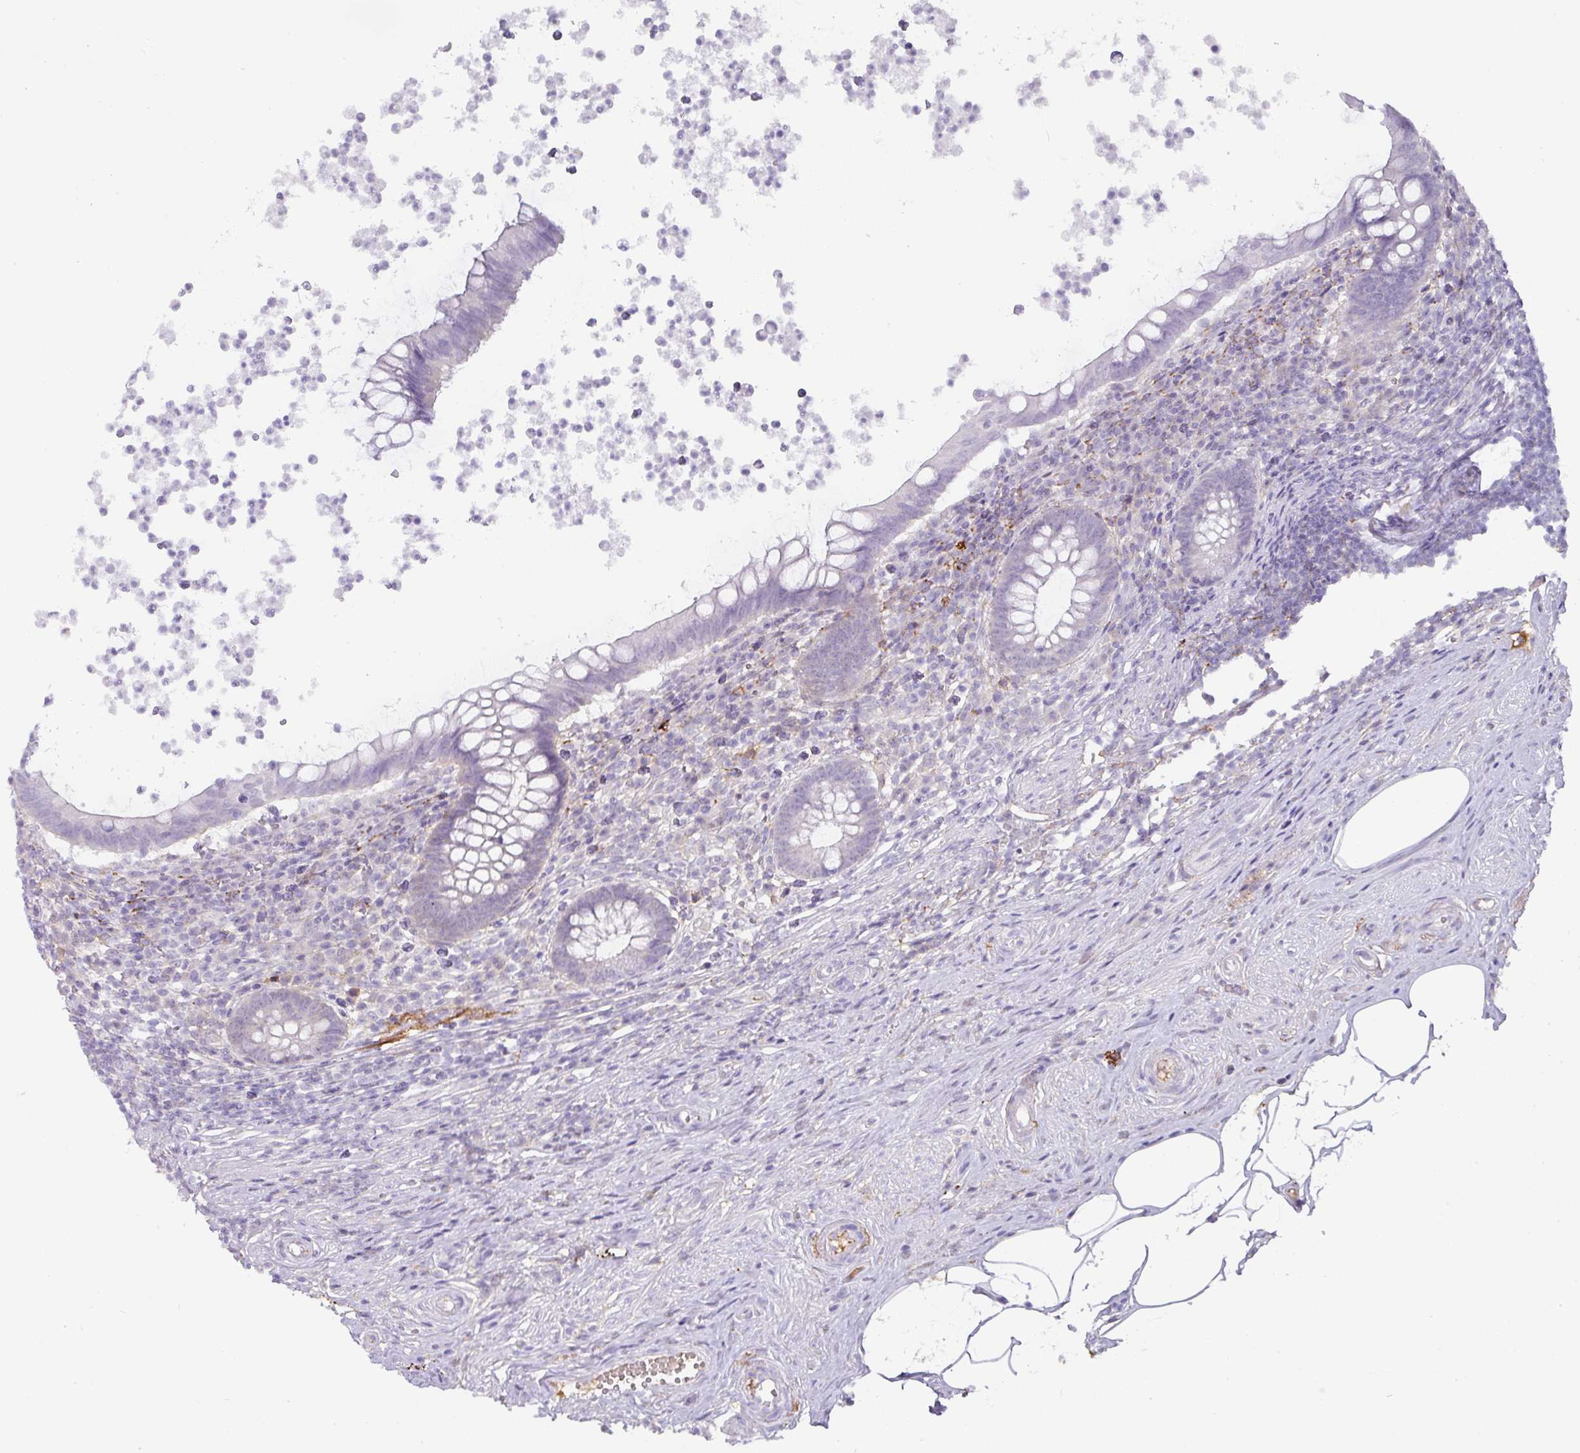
{"staining": {"intensity": "negative", "quantity": "none", "location": "none"}, "tissue": "appendix", "cell_type": "Glandular cells", "image_type": "normal", "snomed": [{"axis": "morphology", "description": "Normal tissue, NOS"}, {"axis": "topography", "description": "Appendix"}], "caption": "High magnification brightfield microscopy of normal appendix stained with DAB (3,3'-diaminobenzidine) (brown) and counterstained with hematoxylin (blue): glandular cells show no significant positivity.", "gene": "FGF17", "patient": {"sex": "female", "age": 56}}